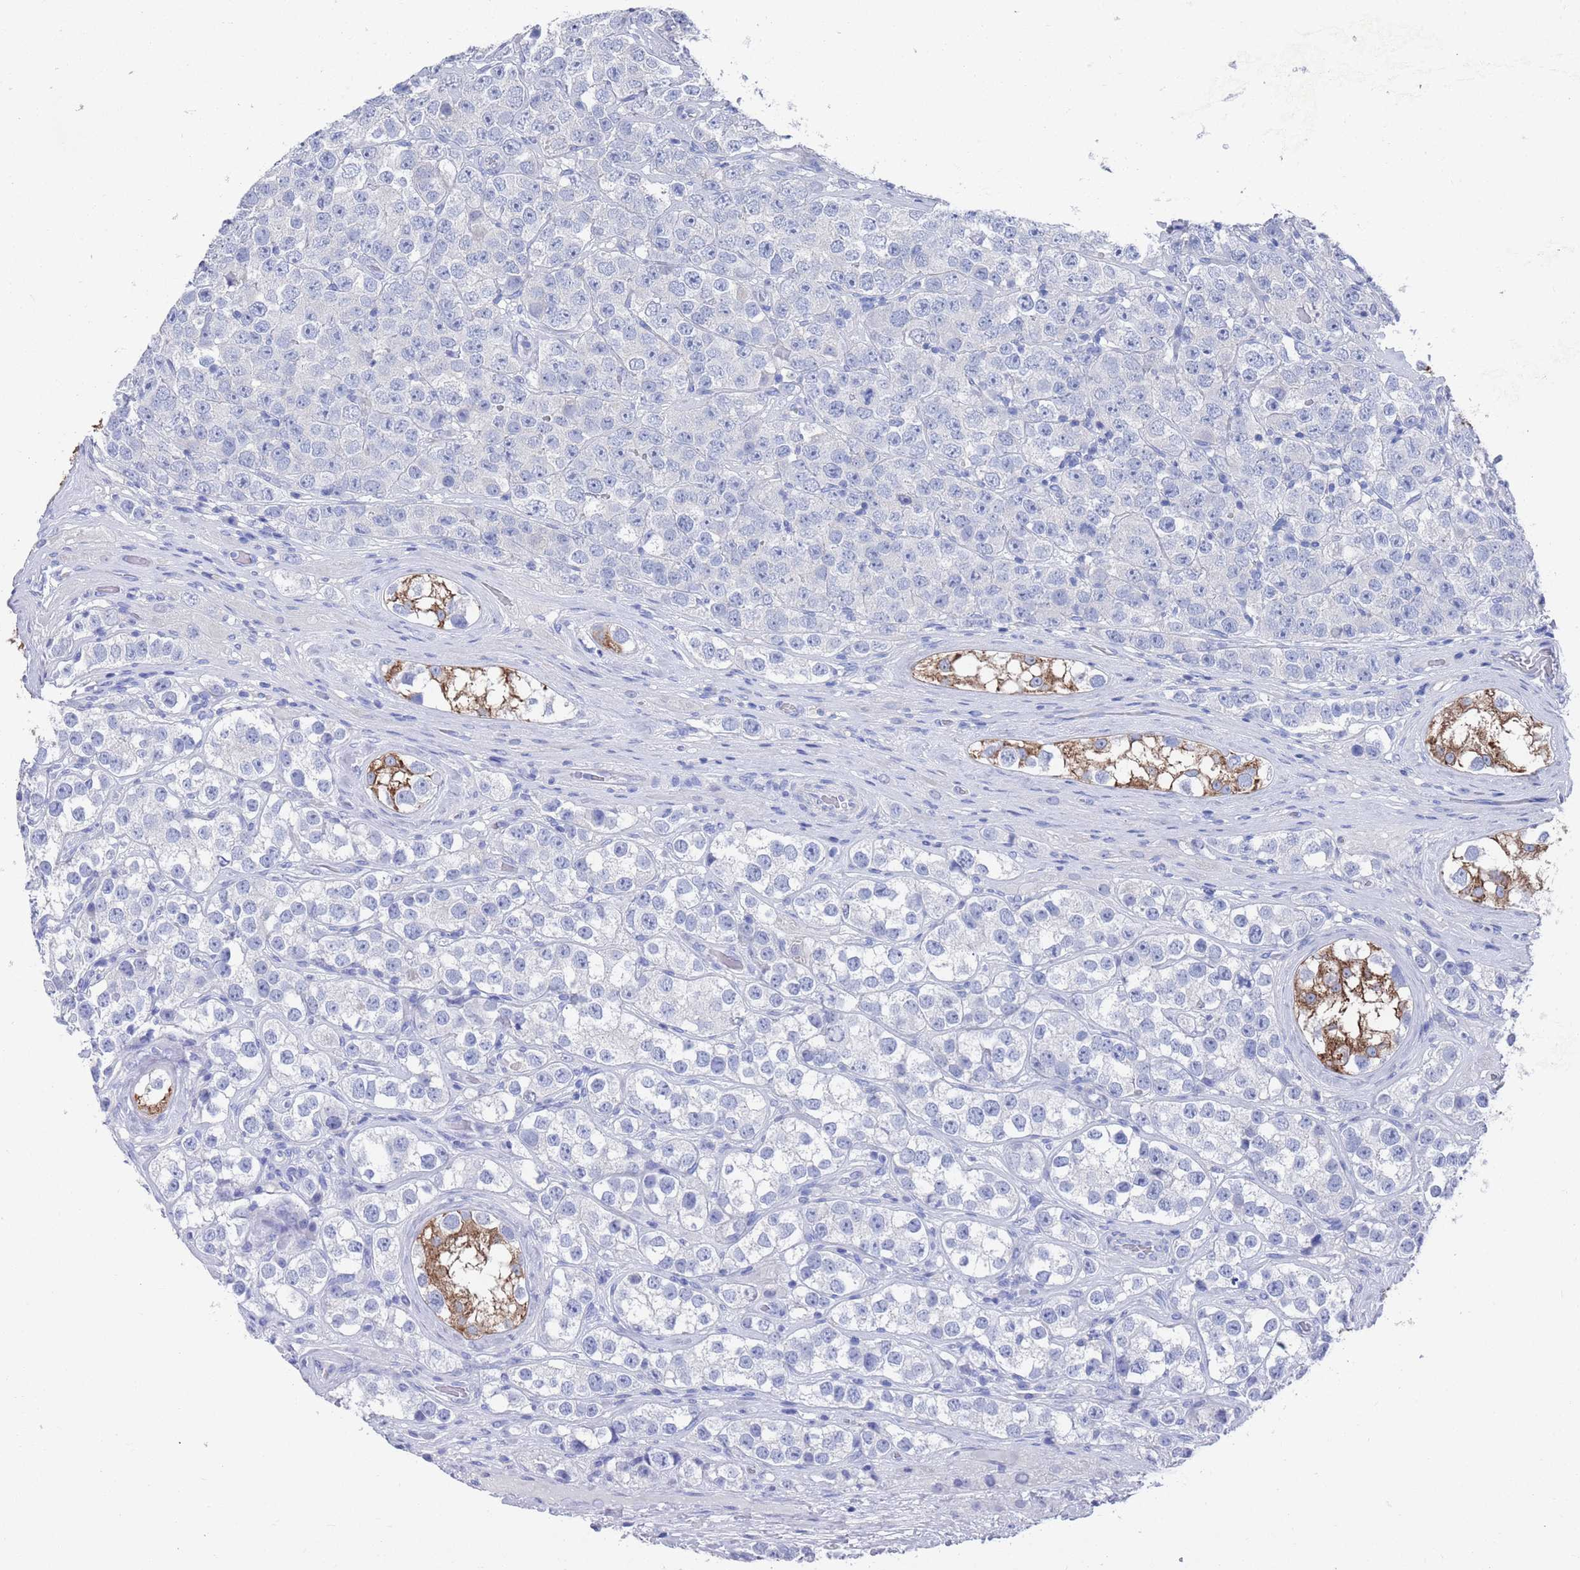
{"staining": {"intensity": "negative", "quantity": "none", "location": "none"}, "tissue": "testis cancer", "cell_type": "Tumor cells", "image_type": "cancer", "snomed": [{"axis": "morphology", "description": "Seminoma, NOS"}, {"axis": "topography", "description": "Testis"}], "caption": "The micrograph exhibits no significant expression in tumor cells of seminoma (testis).", "gene": "MTMR2", "patient": {"sex": "male", "age": 28}}